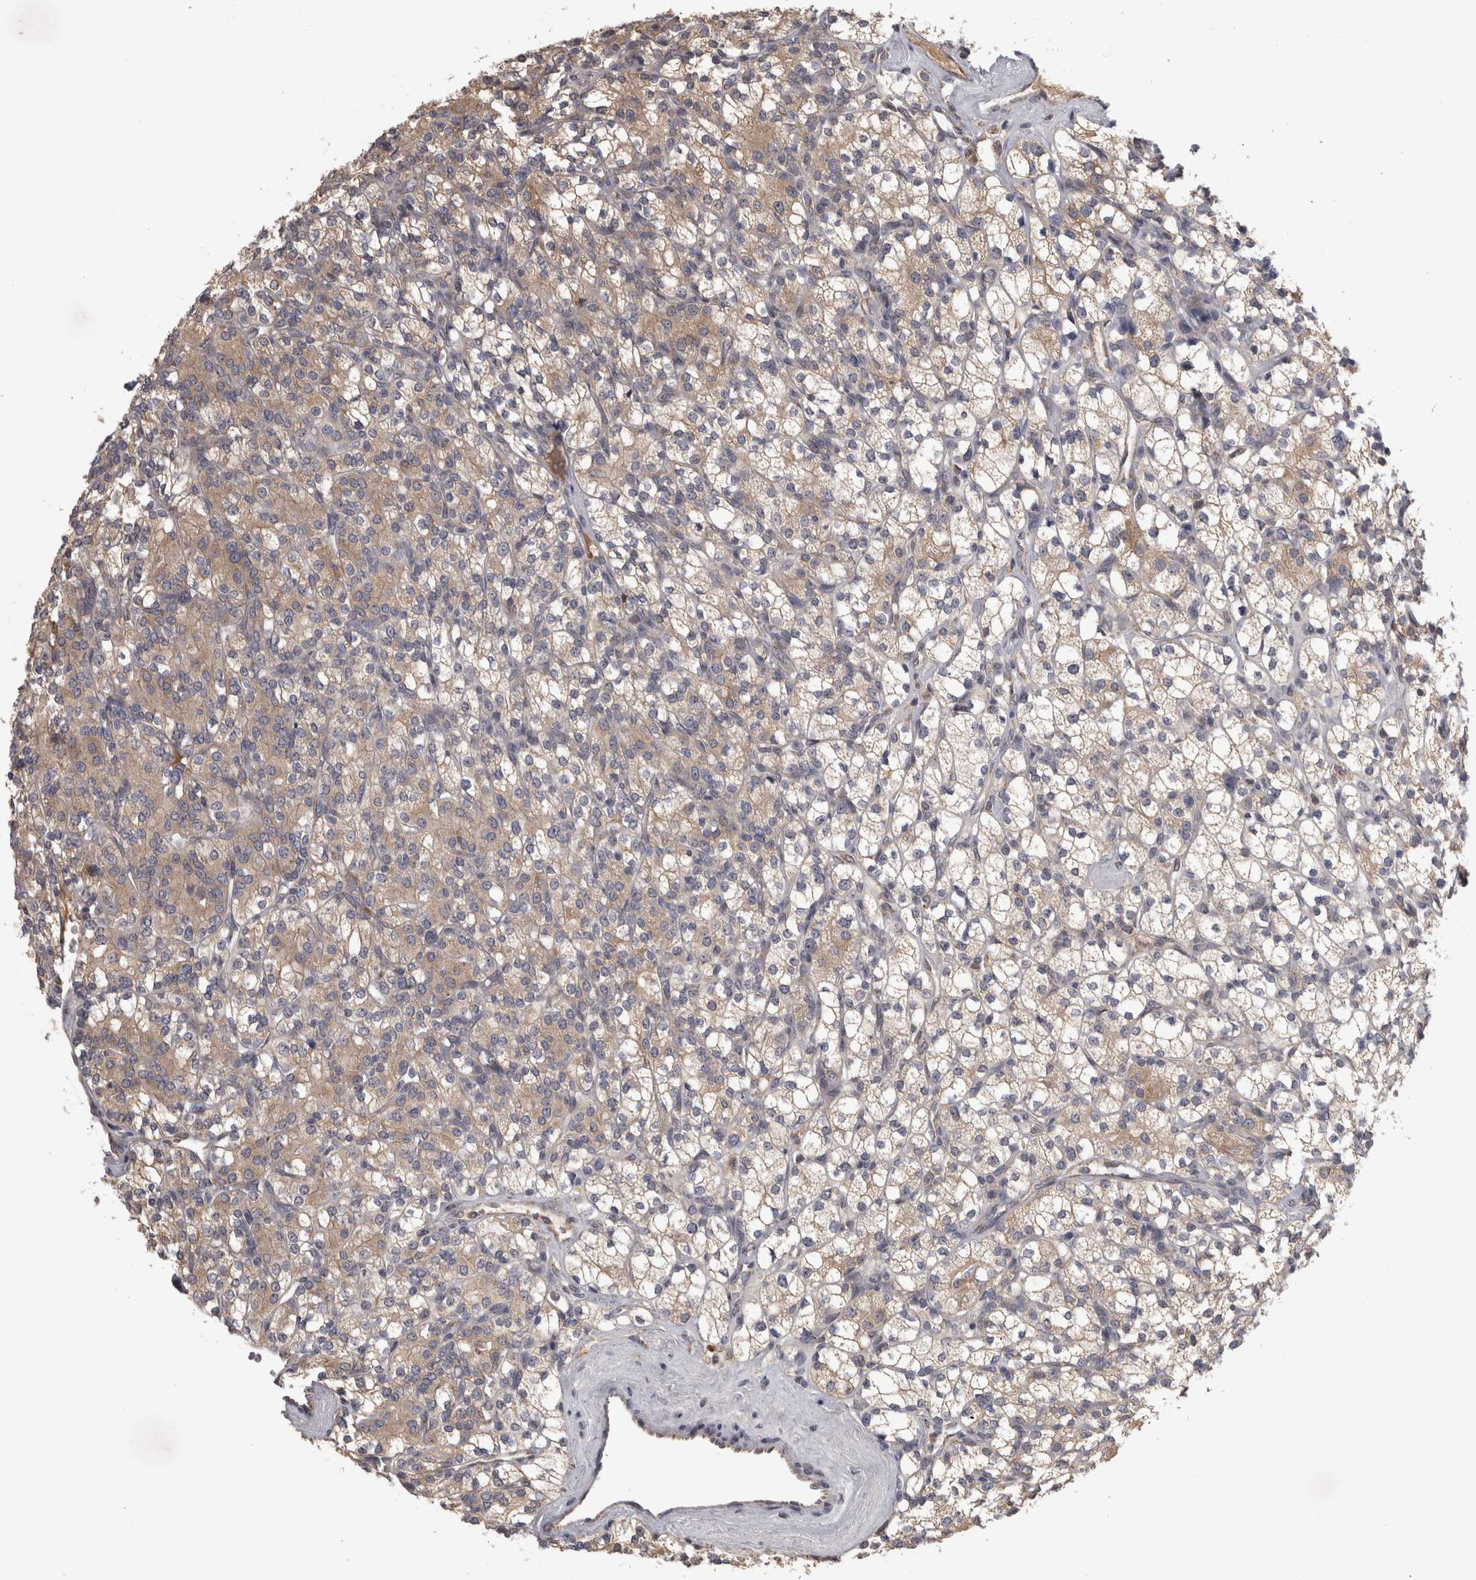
{"staining": {"intensity": "weak", "quantity": ">75%", "location": "cytoplasmic/membranous"}, "tissue": "renal cancer", "cell_type": "Tumor cells", "image_type": "cancer", "snomed": [{"axis": "morphology", "description": "Adenocarcinoma, NOS"}, {"axis": "topography", "description": "Kidney"}], "caption": "Renal cancer stained for a protein demonstrates weak cytoplasmic/membranous positivity in tumor cells.", "gene": "DBT", "patient": {"sex": "male", "age": 77}}